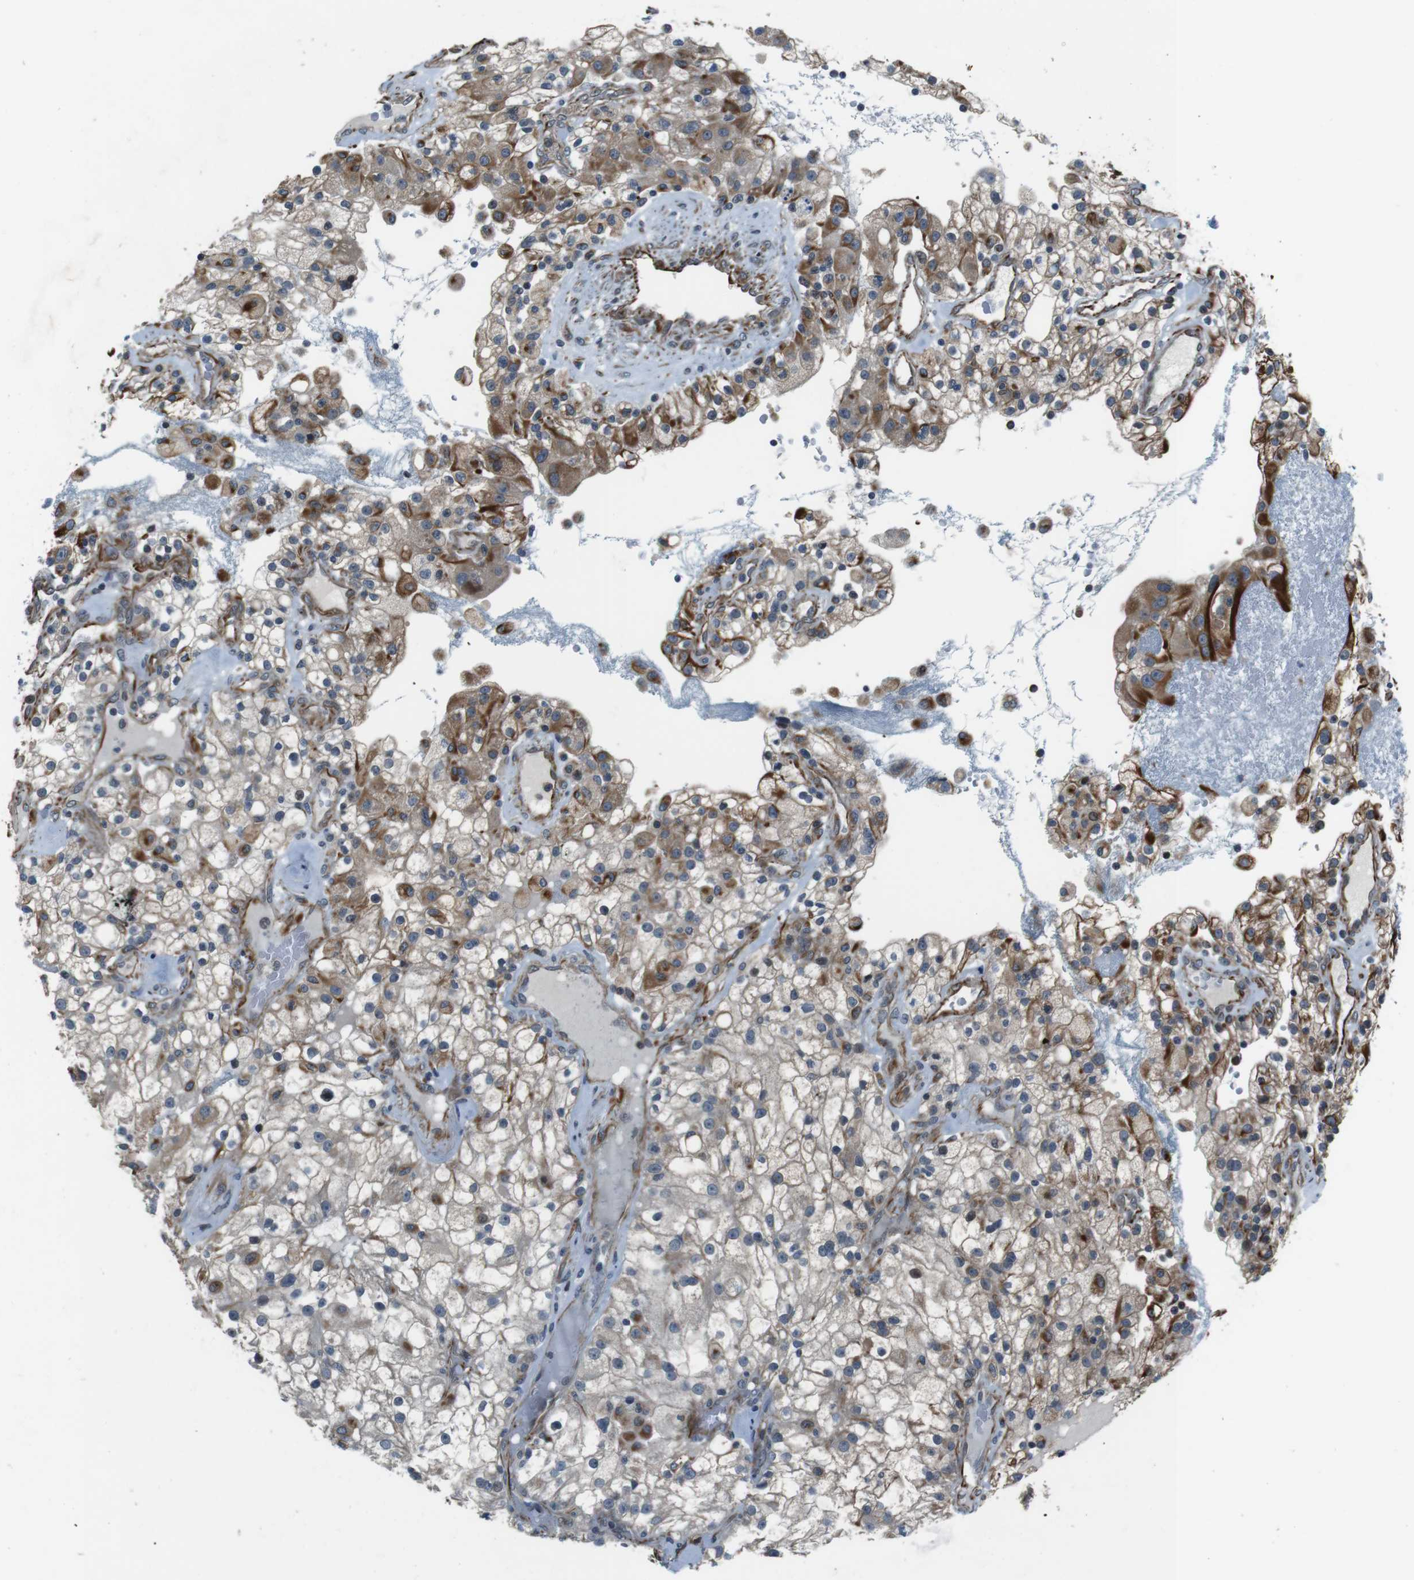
{"staining": {"intensity": "moderate", "quantity": "25%-75%", "location": "cytoplasmic/membranous"}, "tissue": "renal cancer", "cell_type": "Tumor cells", "image_type": "cancer", "snomed": [{"axis": "morphology", "description": "Adenocarcinoma, NOS"}, {"axis": "topography", "description": "Kidney"}], "caption": "The micrograph demonstrates immunohistochemical staining of renal adenocarcinoma. There is moderate cytoplasmic/membranous staining is seen in about 25%-75% of tumor cells.", "gene": "LRRC49", "patient": {"sex": "female", "age": 52}}